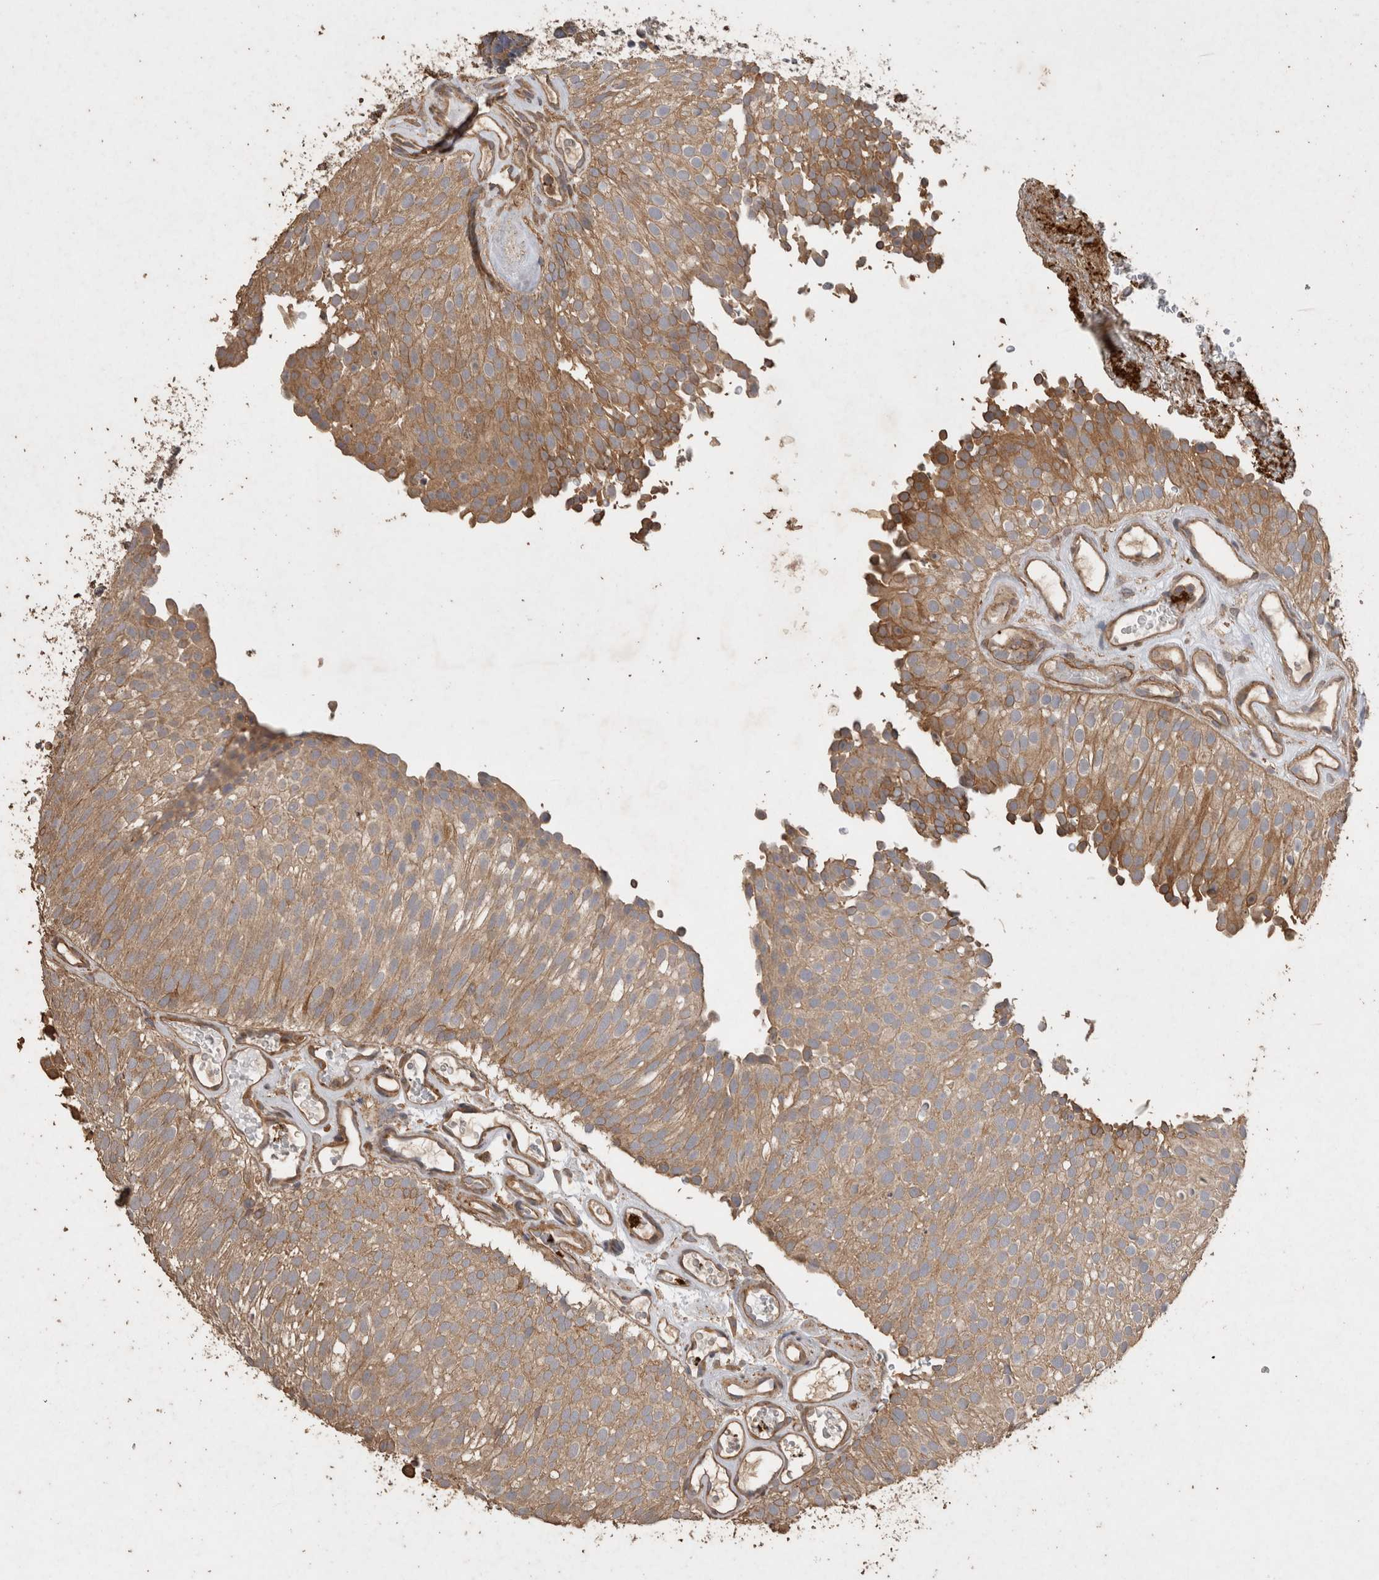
{"staining": {"intensity": "moderate", "quantity": ">75%", "location": "cytoplasmic/membranous"}, "tissue": "urothelial cancer", "cell_type": "Tumor cells", "image_type": "cancer", "snomed": [{"axis": "morphology", "description": "Urothelial carcinoma, Low grade"}, {"axis": "topography", "description": "Urinary bladder"}], "caption": "Low-grade urothelial carcinoma stained for a protein (brown) shows moderate cytoplasmic/membranous positive expression in approximately >75% of tumor cells.", "gene": "SNX31", "patient": {"sex": "male", "age": 78}}